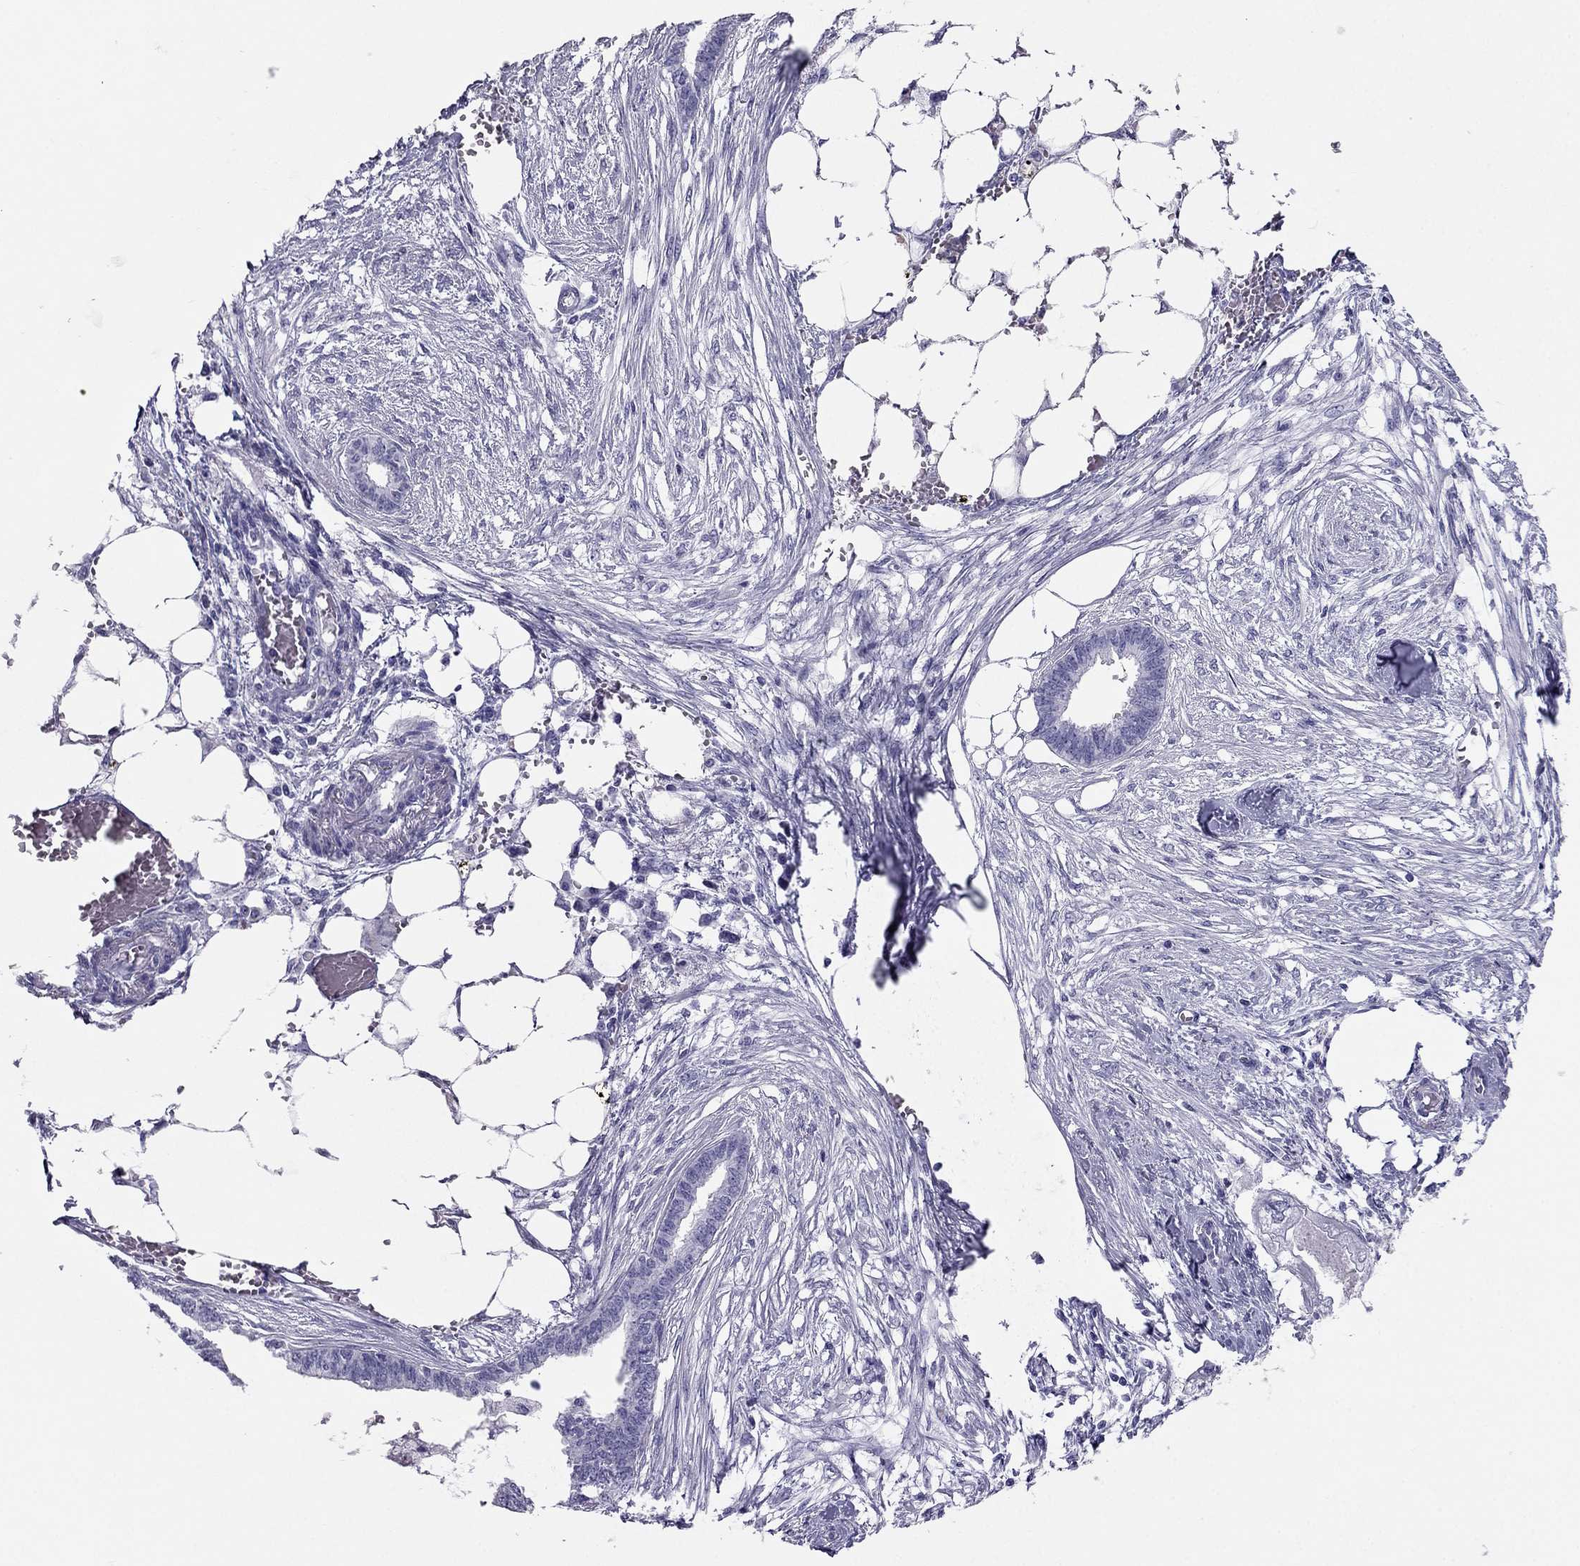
{"staining": {"intensity": "negative", "quantity": "none", "location": "none"}, "tissue": "endometrial cancer", "cell_type": "Tumor cells", "image_type": "cancer", "snomed": [{"axis": "morphology", "description": "Adenocarcinoma, NOS"}, {"axis": "morphology", "description": "Adenocarcinoma, metastatic, NOS"}, {"axis": "topography", "description": "Adipose tissue"}, {"axis": "topography", "description": "Endometrium"}], "caption": "The IHC micrograph has no significant positivity in tumor cells of endometrial cancer tissue. Nuclei are stained in blue.", "gene": "CROCC2", "patient": {"sex": "female", "age": 67}}